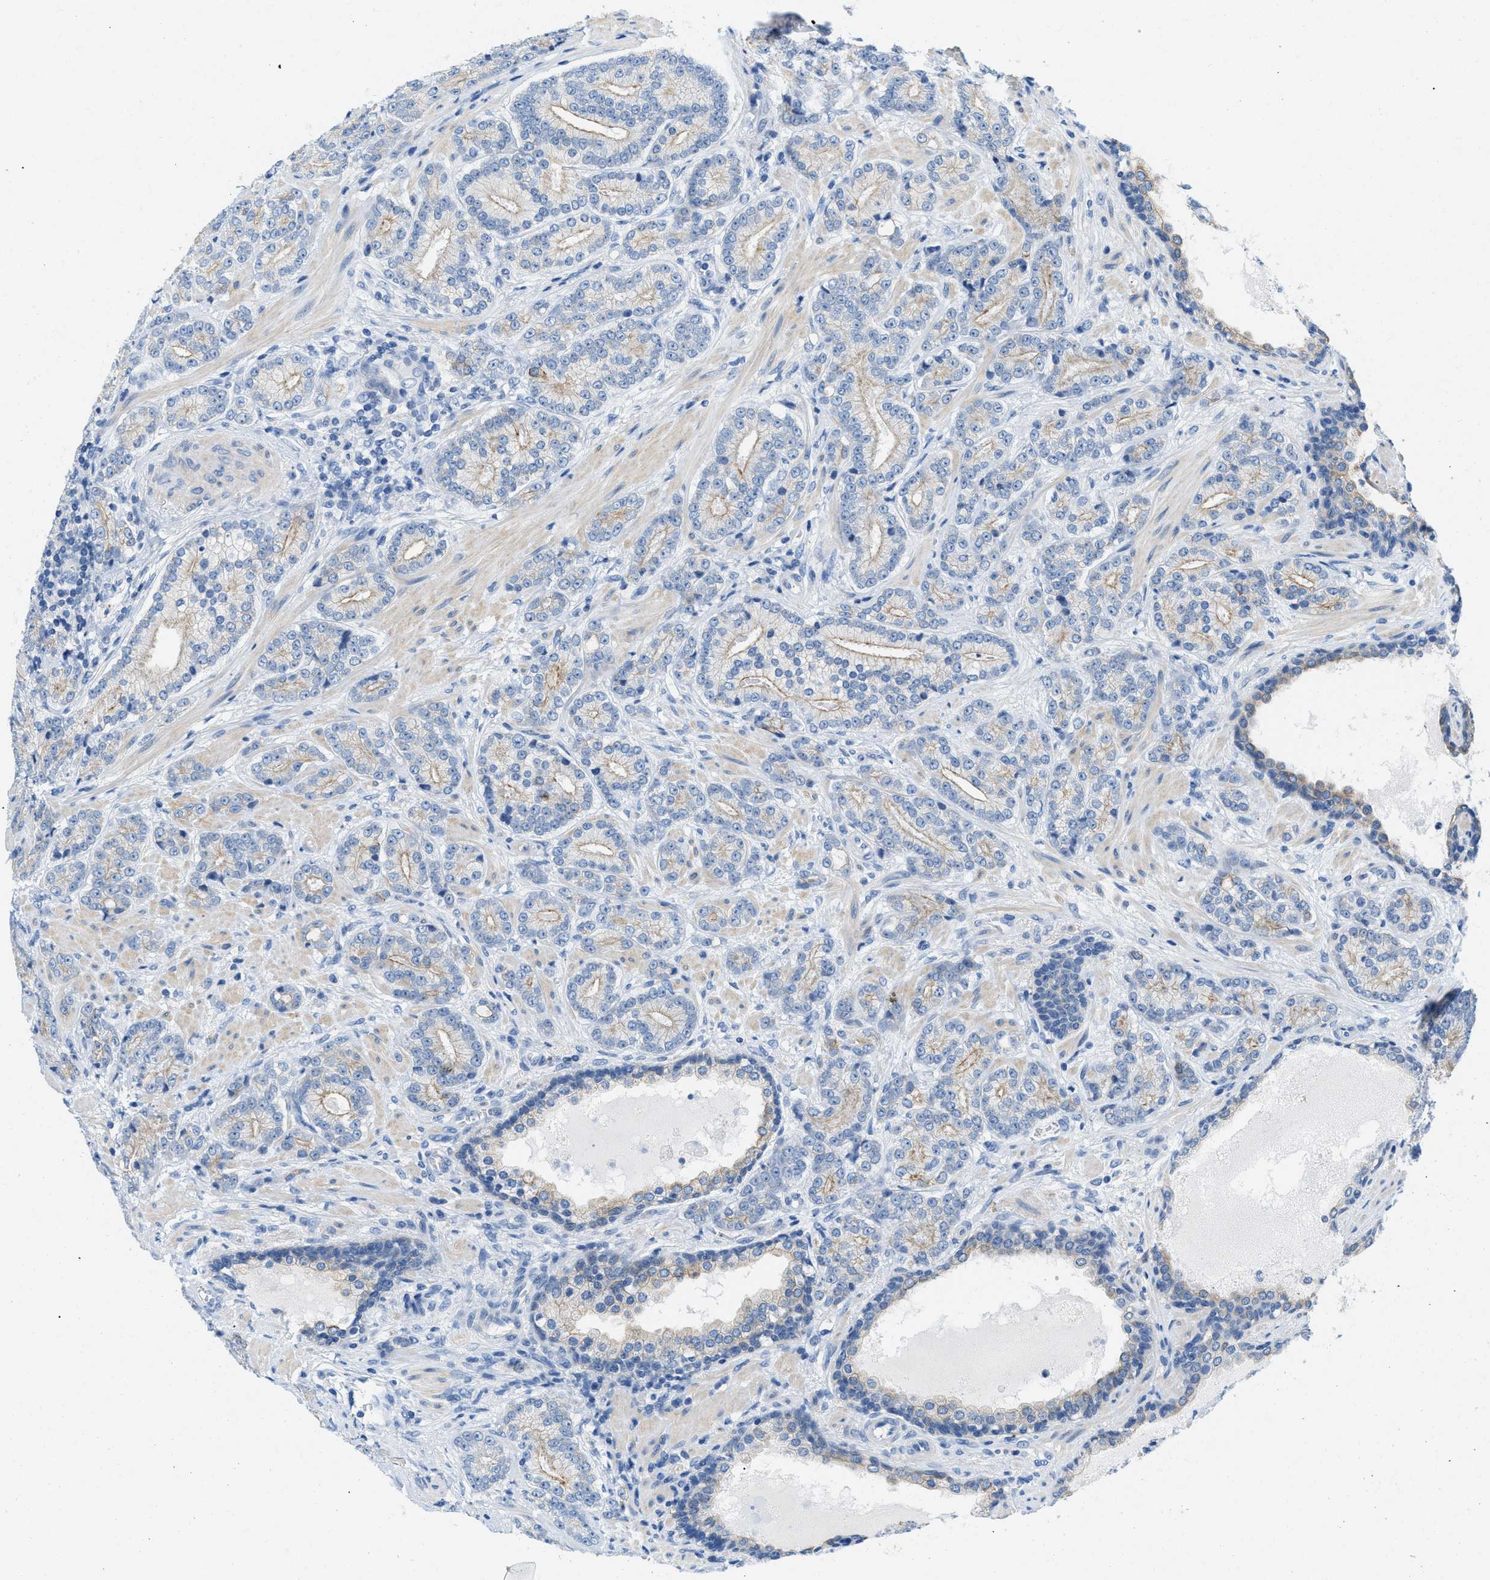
{"staining": {"intensity": "weak", "quantity": "<25%", "location": "cytoplasmic/membranous"}, "tissue": "prostate cancer", "cell_type": "Tumor cells", "image_type": "cancer", "snomed": [{"axis": "morphology", "description": "Adenocarcinoma, High grade"}, {"axis": "topography", "description": "Prostate"}], "caption": "DAB (3,3'-diaminobenzidine) immunohistochemical staining of adenocarcinoma (high-grade) (prostate) demonstrates no significant staining in tumor cells.", "gene": "BPGM", "patient": {"sex": "male", "age": 61}}